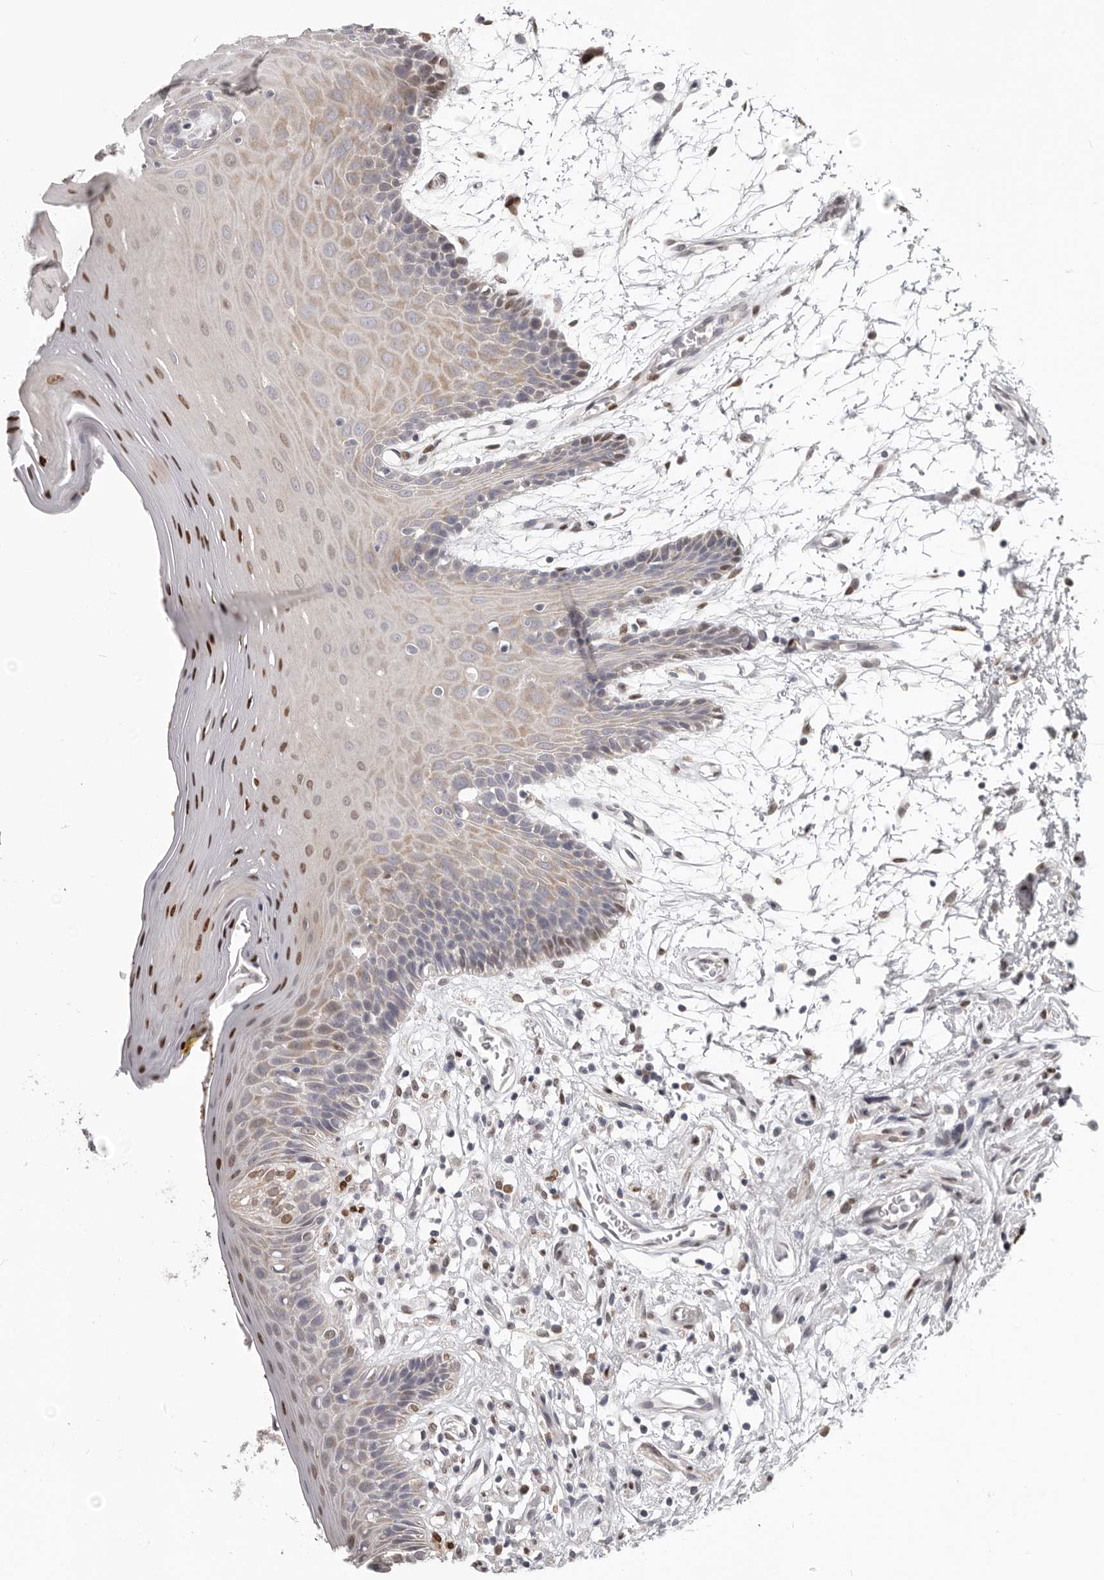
{"staining": {"intensity": "strong", "quantity": "<25%", "location": "nuclear"}, "tissue": "oral mucosa", "cell_type": "Squamous epithelial cells", "image_type": "normal", "snomed": [{"axis": "morphology", "description": "Normal tissue, NOS"}, {"axis": "morphology", "description": "Squamous cell carcinoma, NOS"}, {"axis": "topography", "description": "Skeletal muscle"}, {"axis": "topography", "description": "Oral tissue"}, {"axis": "topography", "description": "Salivary gland"}, {"axis": "topography", "description": "Head-Neck"}], "caption": "DAB immunohistochemical staining of normal human oral mucosa shows strong nuclear protein expression in about <25% of squamous epithelial cells.", "gene": "SRP19", "patient": {"sex": "male", "age": 54}}